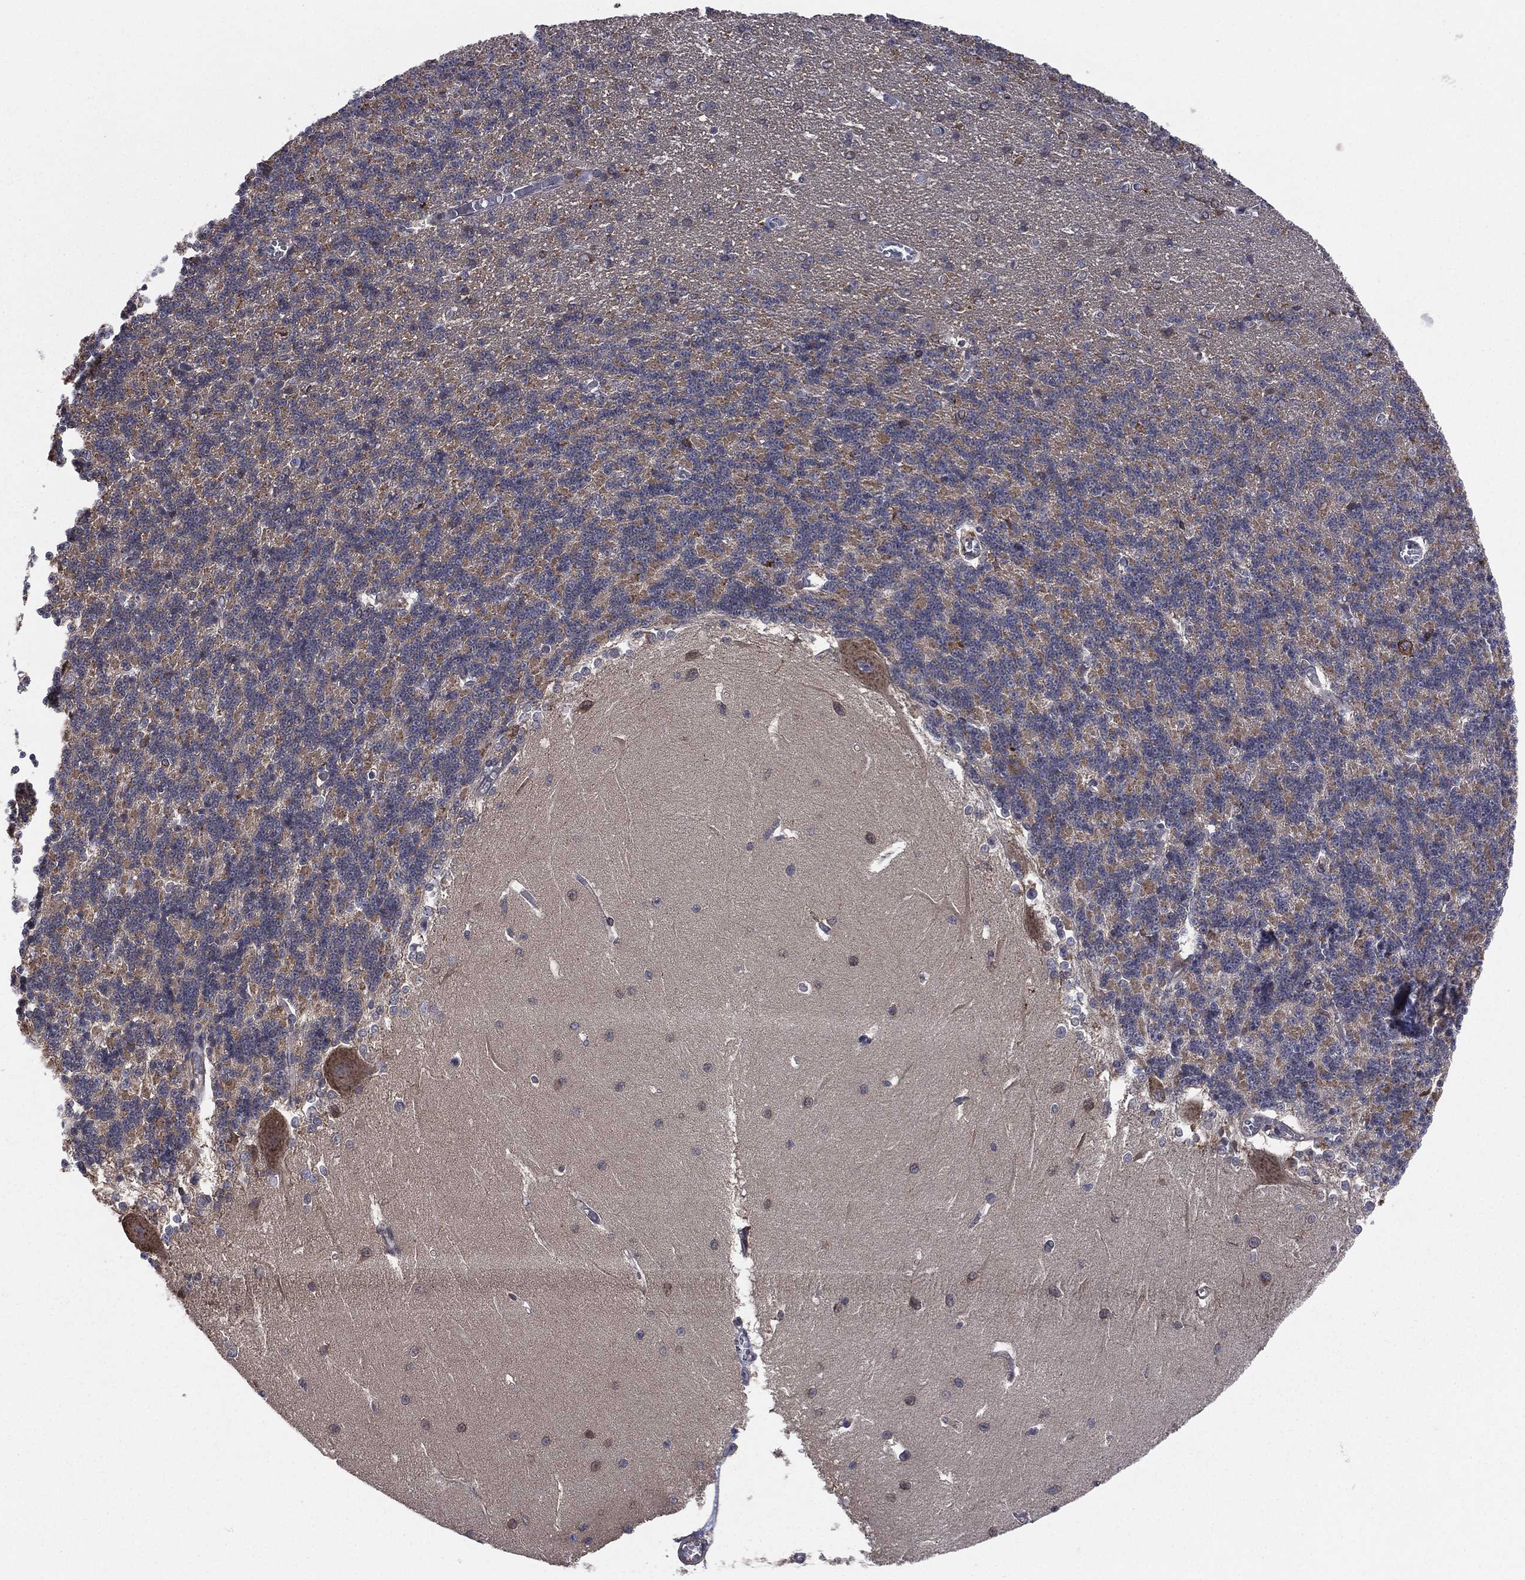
{"staining": {"intensity": "negative", "quantity": "none", "location": "none"}, "tissue": "cerebellum", "cell_type": "Cells in granular layer", "image_type": "normal", "snomed": [{"axis": "morphology", "description": "Normal tissue, NOS"}, {"axis": "topography", "description": "Cerebellum"}], "caption": "Cells in granular layer are negative for protein expression in unremarkable human cerebellum.", "gene": "C2orf76", "patient": {"sex": "male", "age": 37}}